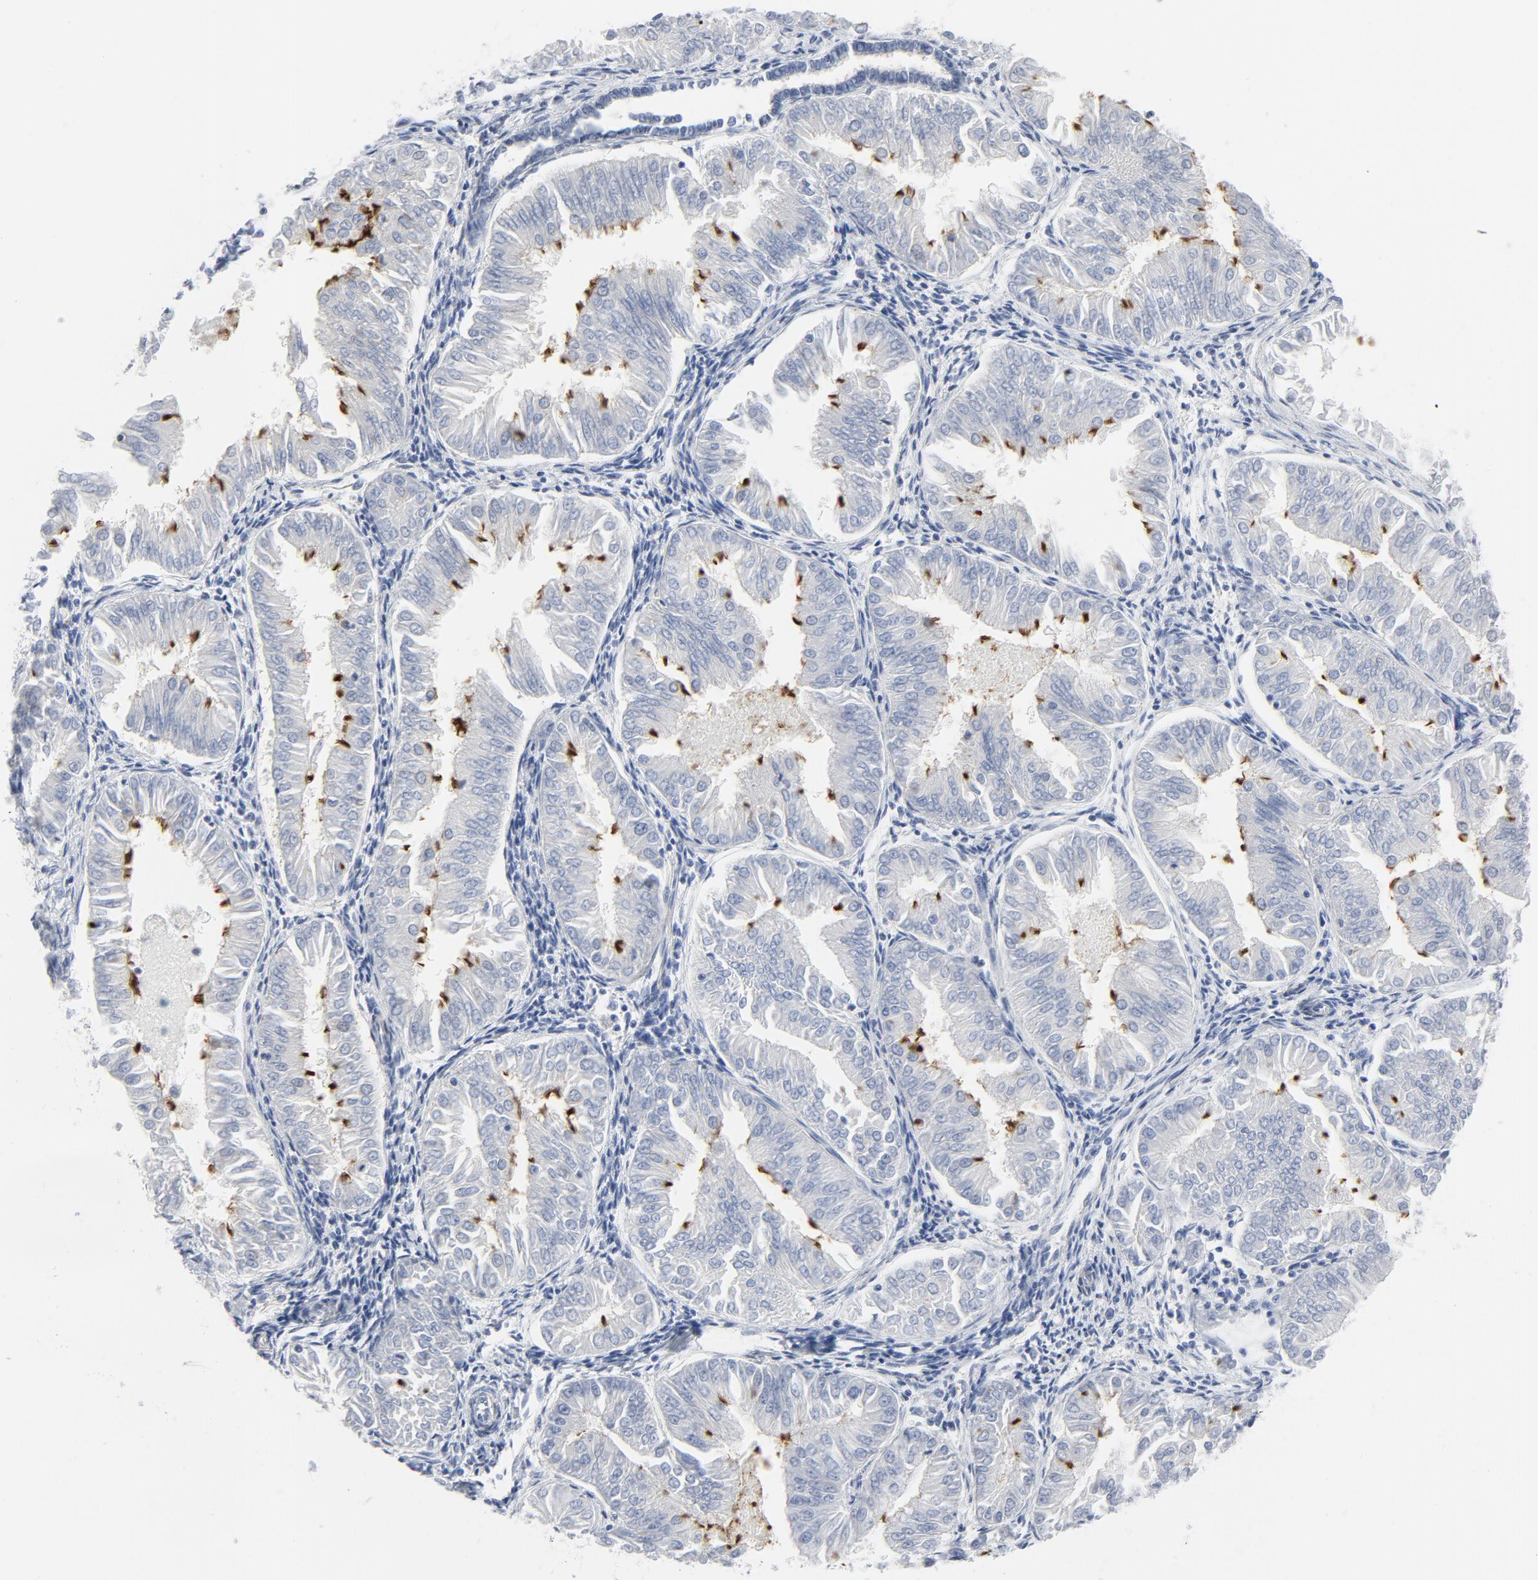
{"staining": {"intensity": "moderate", "quantity": "<25%", "location": "cytoplasmic/membranous"}, "tissue": "endometrial cancer", "cell_type": "Tumor cells", "image_type": "cancer", "snomed": [{"axis": "morphology", "description": "Adenocarcinoma, NOS"}, {"axis": "topography", "description": "Endometrium"}], "caption": "Protein expression analysis of human endometrial cancer reveals moderate cytoplasmic/membranous expression in about <25% of tumor cells. (Brightfield microscopy of DAB IHC at high magnification).", "gene": "TUBB1", "patient": {"sex": "female", "age": 53}}